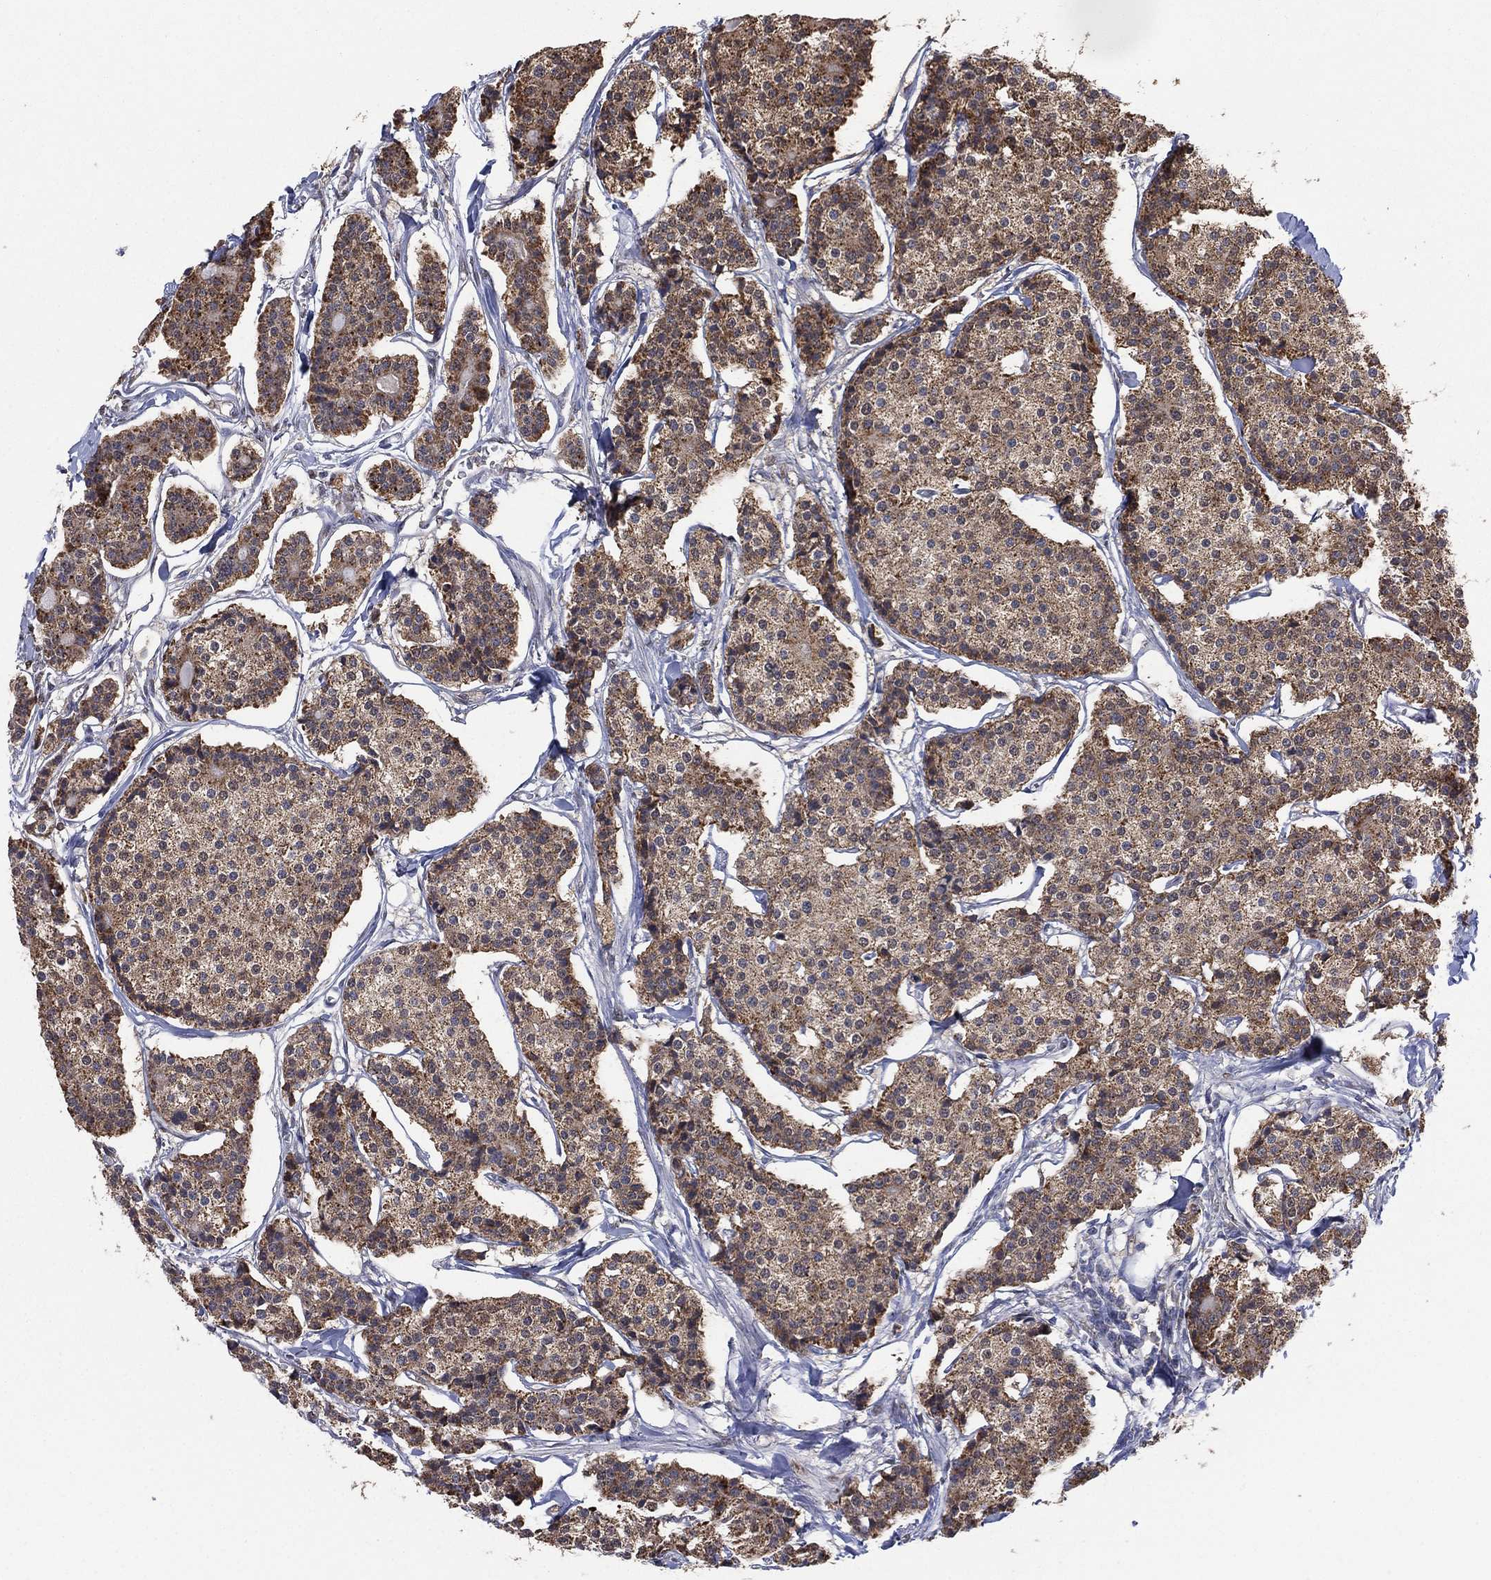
{"staining": {"intensity": "moderate", "quantity": "25%-75%", "location": "cytoplasmic/membranous"}, "tissue": "carcinoid", "cell_type": "Tumor cells", "image_type": "cancer", "snomed": [{"axis": "morphology", "description": "Carcinoid, malignant, NOS"}, {"axis": "topography", "description": "Small intestine"}], "caption": "This histopathology image reveals IHC staining of malignant carcinoid, with medium moderate cytoplasmic/membranous positivity in approximately 25%-75% of tumor cells.", "gene": "ALDH7A1", "patient": {"sex": "female", "age": 65}}